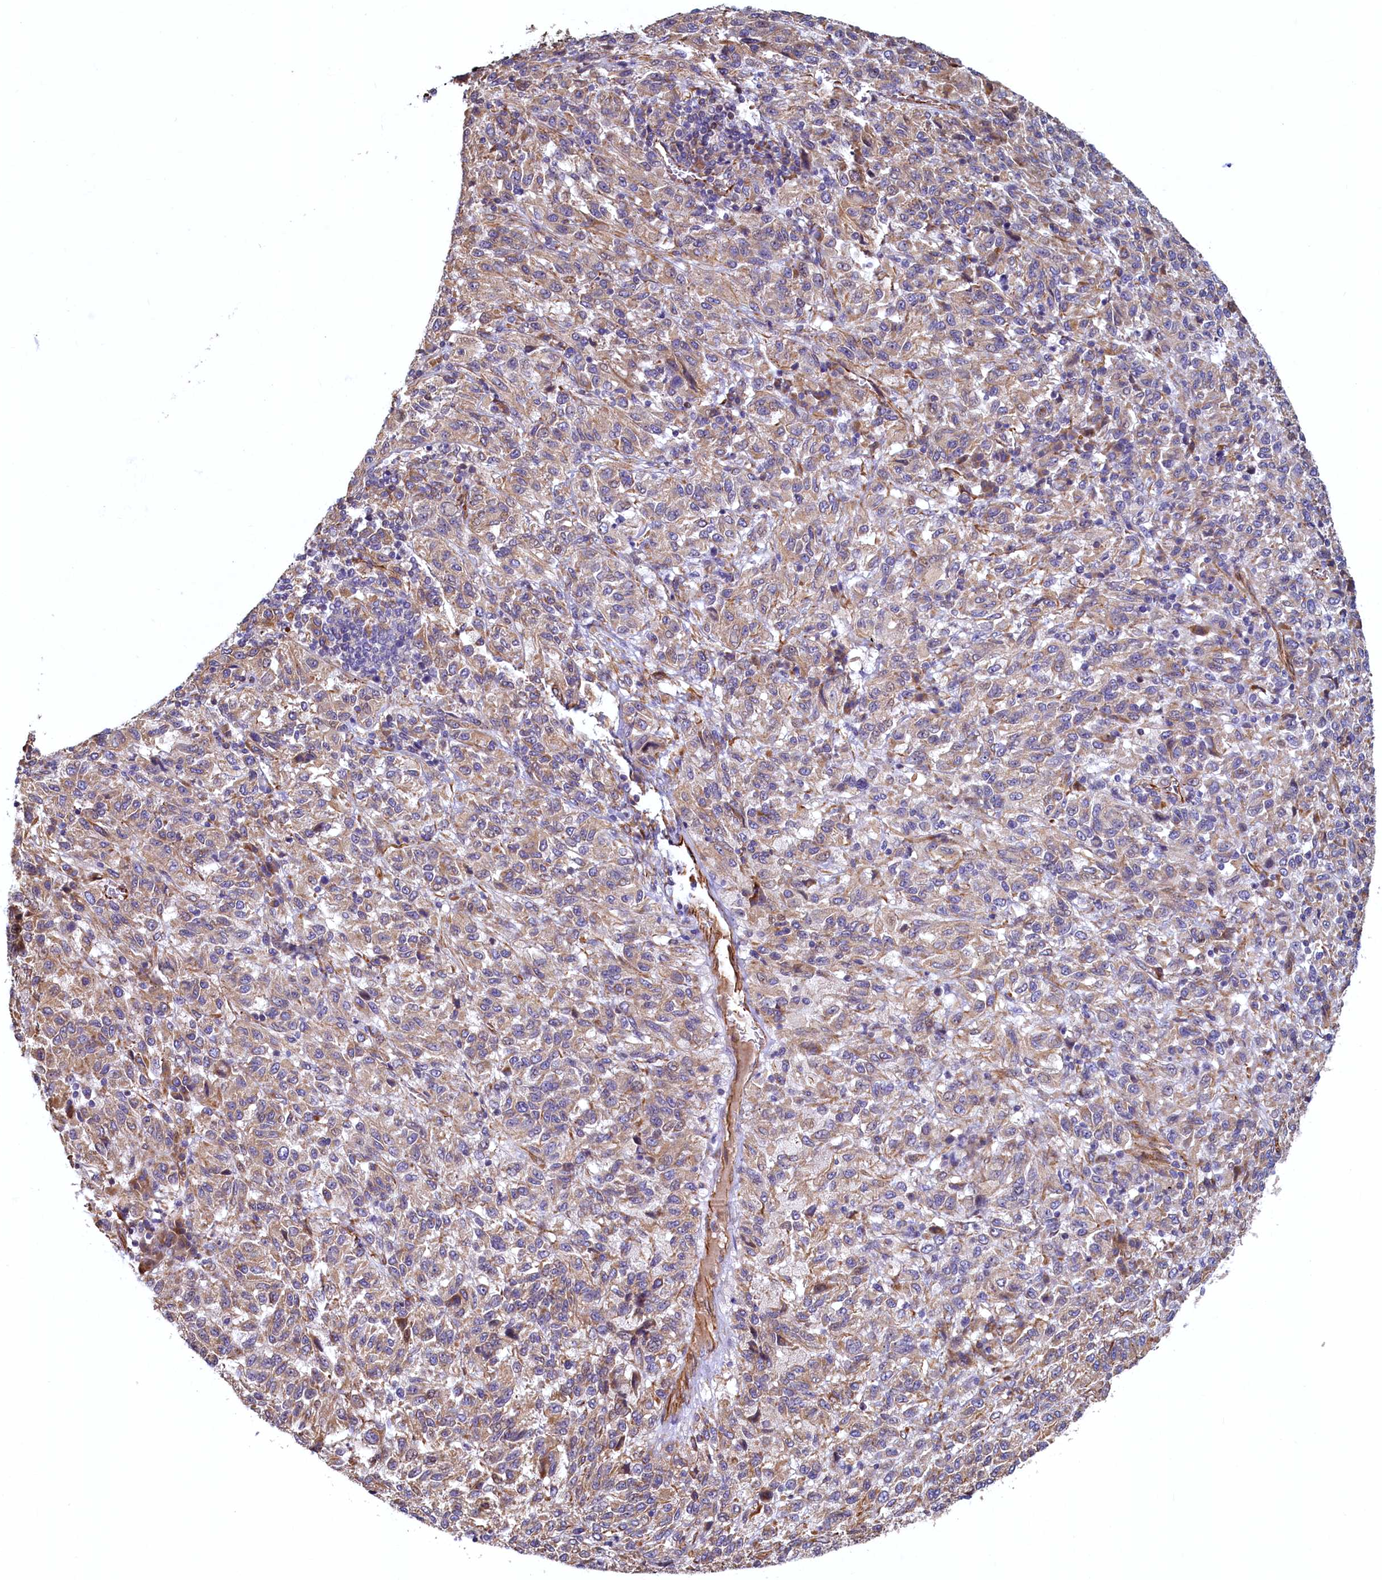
{"staining": {"intensity": "weak", "quantity": ">75%", "location": "cytoplasmic/membranous"}, "tissue": "melanoma", "cell_type": "Tumor cells", "image_type": "cancer", "snomed": [{"axis": "morphology", "description": "Malignant melanoma, Metastatic site"}, {"axis": "topography", "description": "Lung"}], "caption": "An immunohistochemistry (IHC) image of neoplastic tissue is shown. Protein staining in brown labels weak cytoplasmic/membranous positivity in melanoma within tumor cells. (brown staining indicates protein expression, while blue staining denotes nuclei).", "gene": "LRRC57", "patient": {"sex": "male", "age": 64}}